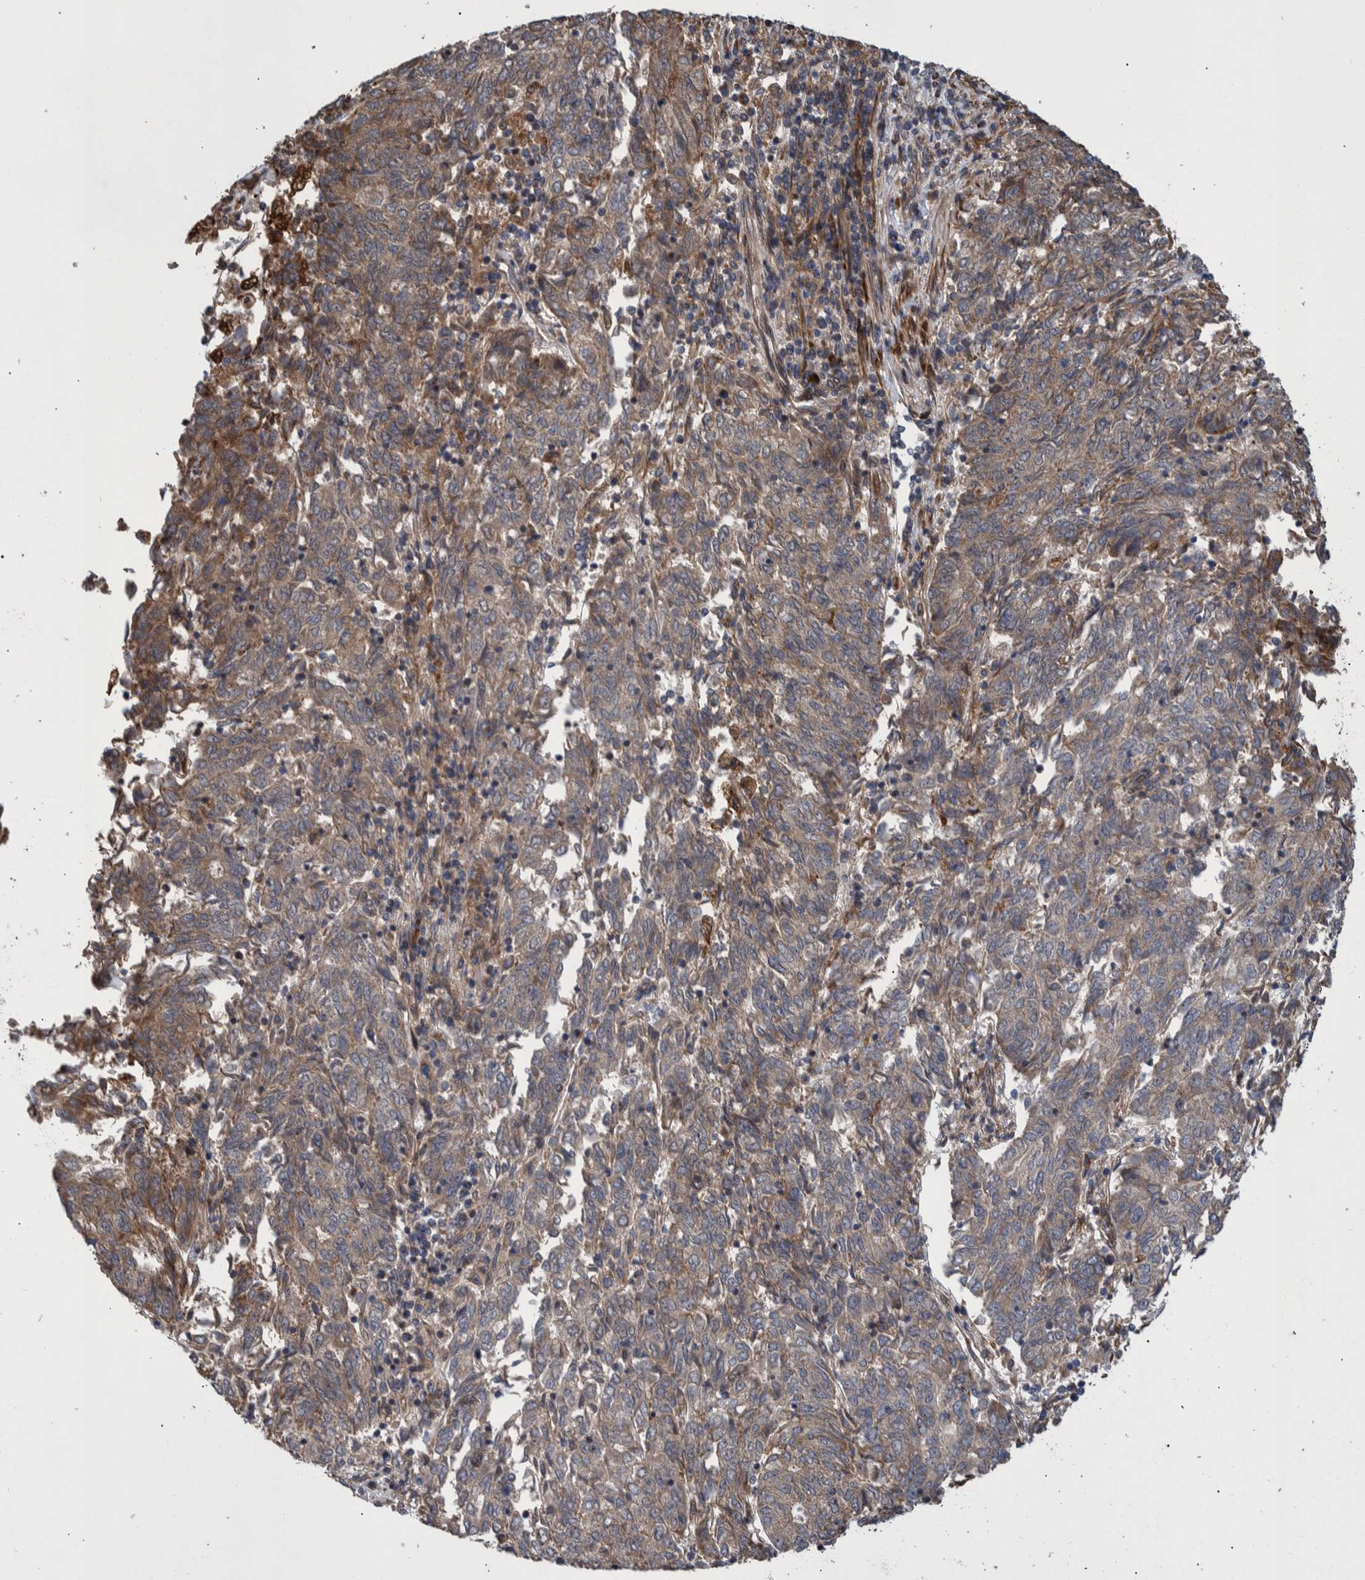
{"staining": {"intensity": "weak", "quantity": ">75%", "location": "cytoplasmic/membranous"}, "tissue": "endometrial cancer", "cell_type": "Tumor cells", "image_type": "cancer", "snomed": [{"axis": "morphology", "description": "Adenocarcinoma, NOS"}, {"axis": "topography", "description": "Endometrium"}], "caption": "There is low levels of weak cytoplasmic/membranous positivity in tumor cells of endometrial cancer (adenocarcinoma), as demonstrated by immunohistochemical staining (brown color).", "gene": "B3GNTL1", "patient": {"sex": "female", "age": 80}}